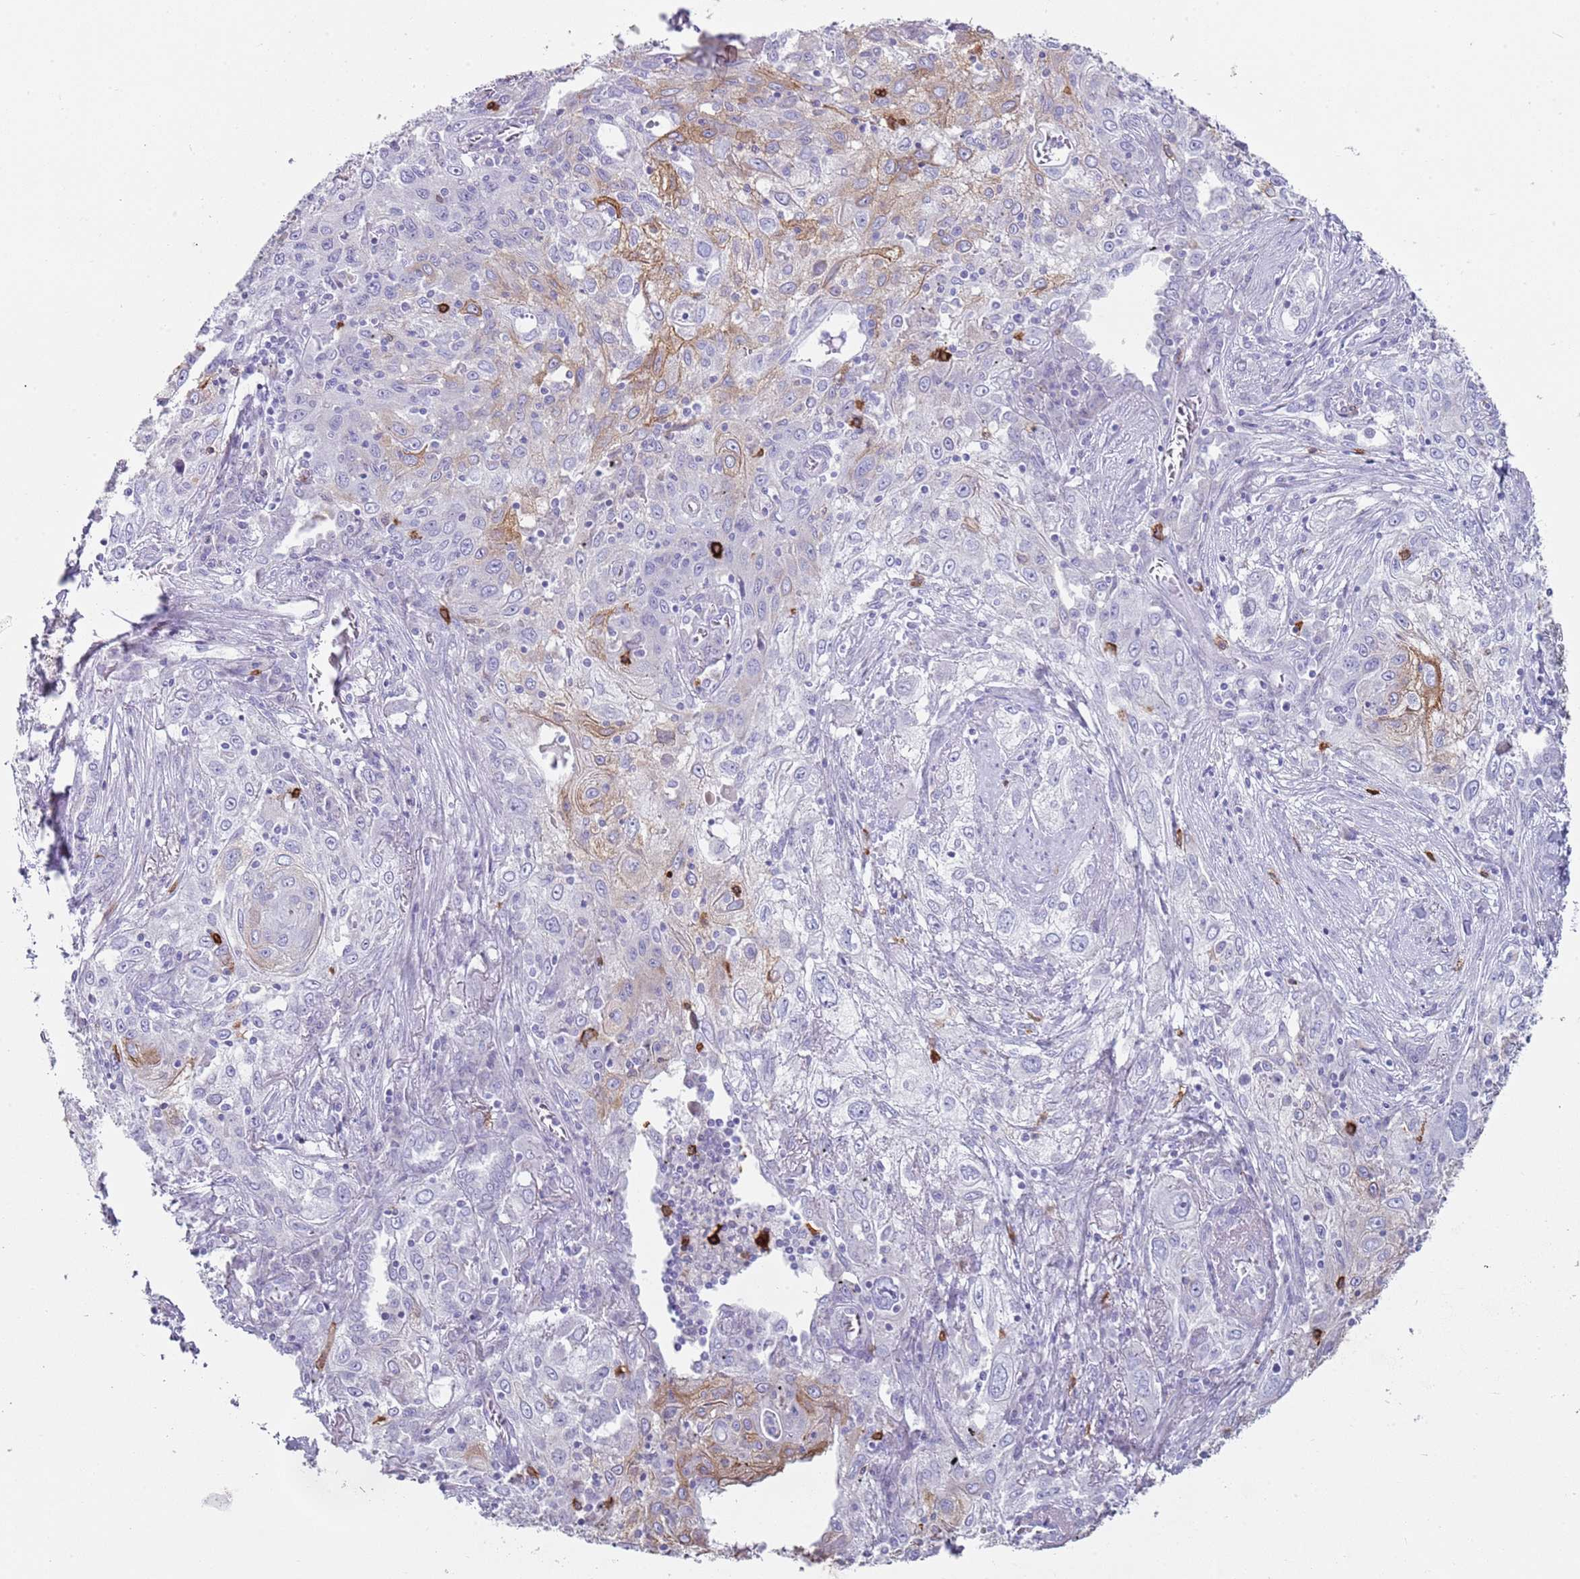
{"staining": {"intensity": "moderate", "quantity": "<25%", "location": "cytoplasmic/membranous"}, "tissue": "lung cancer", "cell_type": "Tumor cells", "image_type": "cancer", "snomed": [{"axis": "morphology", "description": "Squamous cell carcinoma, NOS"}, {"axis": "topography", "description": "Lung"}], "caption": "Human lung cancer (squamous cell carcinoma) stained with a brown dye shows moderate cytoplasmic/membranous positive expression in approximately <25% of tumor cells.", "gene": "CD177", "patient": {"sex": "female", "age": 69}}